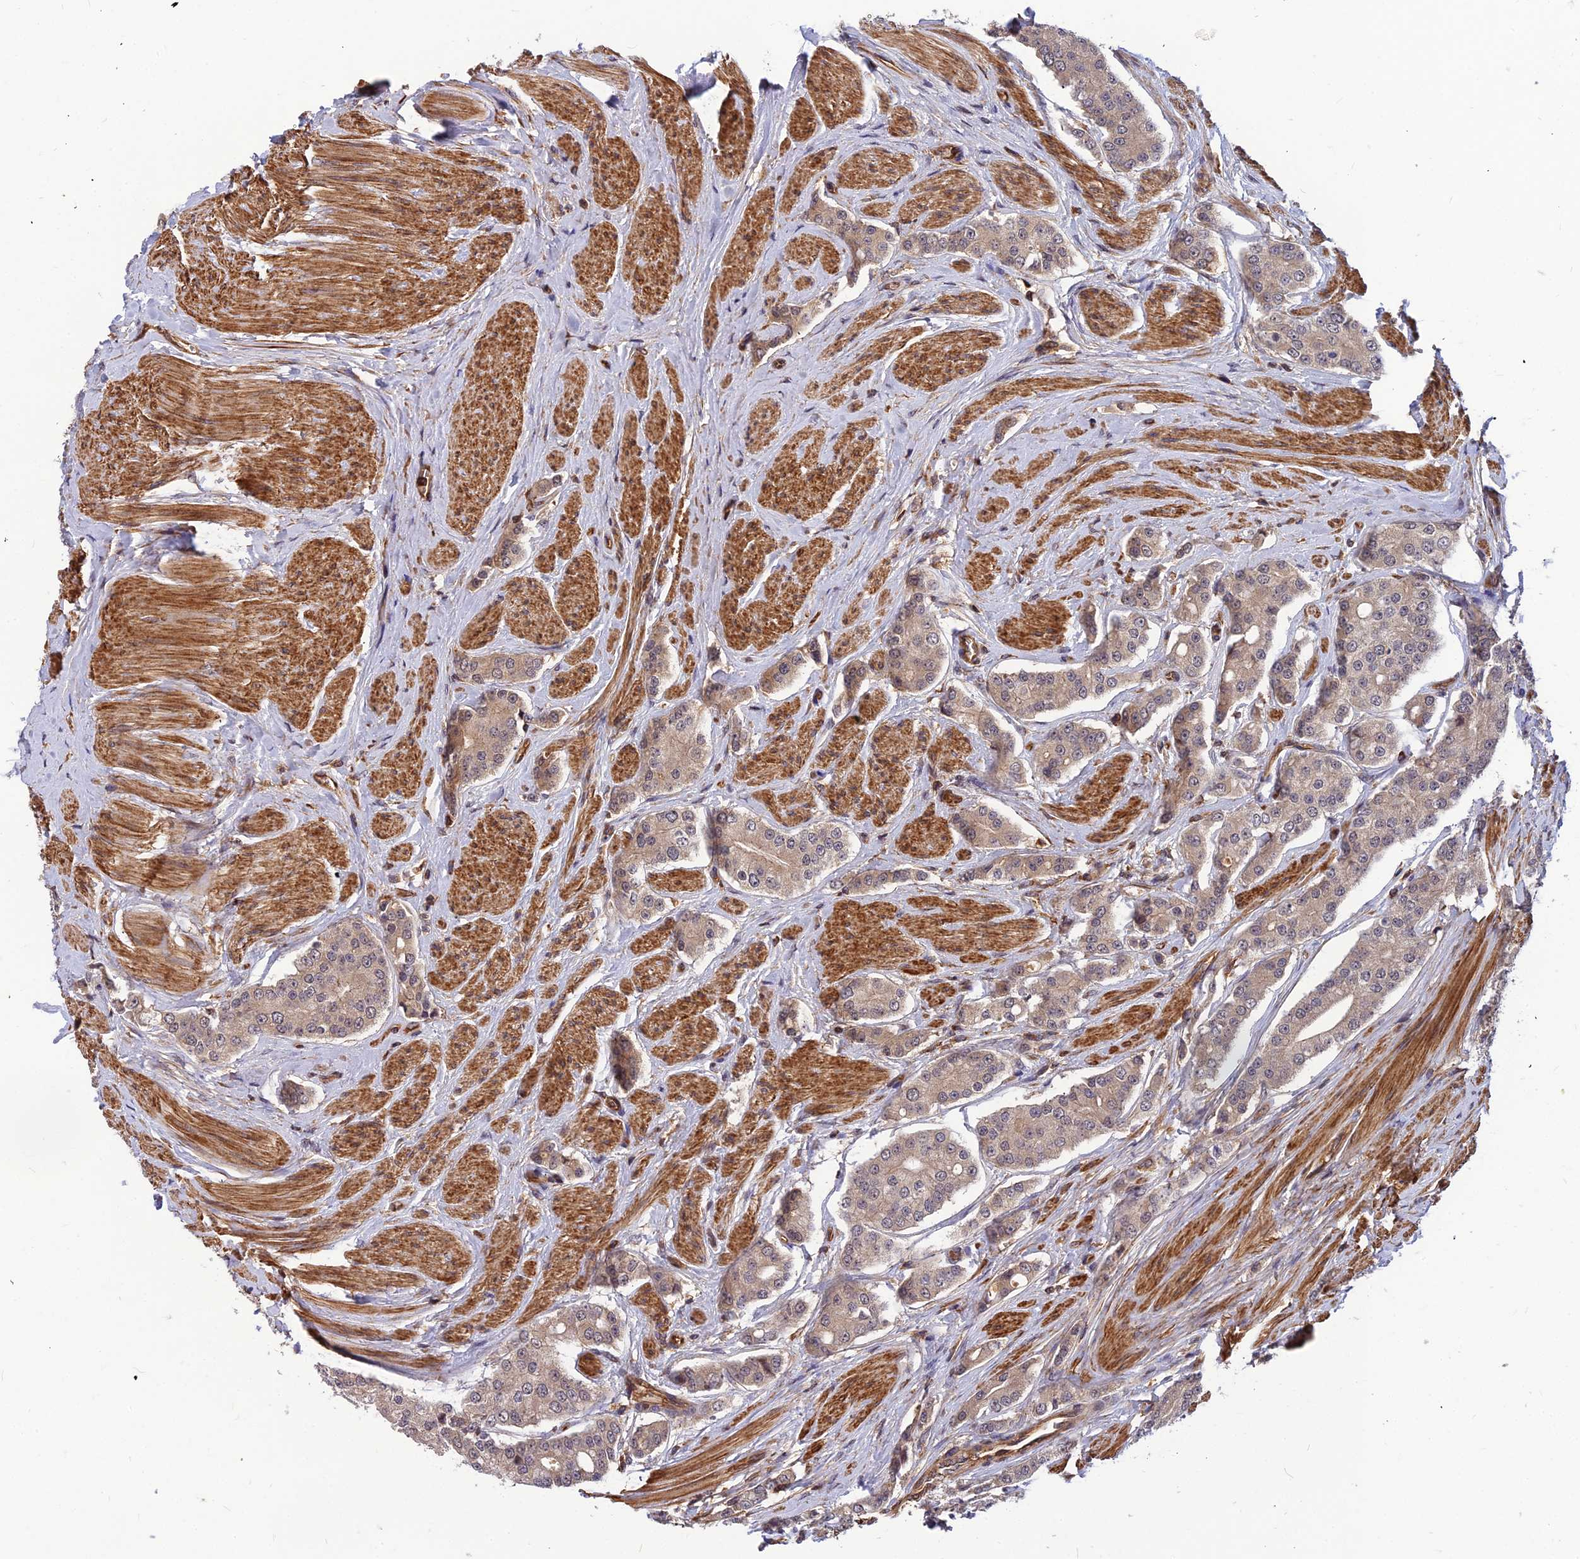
{"staining": {"intensity": "weak", "quantity": "25%-75%", "location": "cytoplasmic/membranous"}, "tissue": "prostate cancer", "cell_type": "Tumor cells", "image_type": "cancer", "snomed": [{"axis": "morphology", "description": "Adenocarcinoma, High grade"}, {"axis": "topography", "description": "Prostate"}], "caption": "This is a histology image of IHC staining of prostate cancer (adenocarcinoma (high-grade)), which shows weak expression in the cytoplasmic/membranous of tumor cells.", "gene": "ZNF467", "patient": {"sex": "male", "age": 71}}